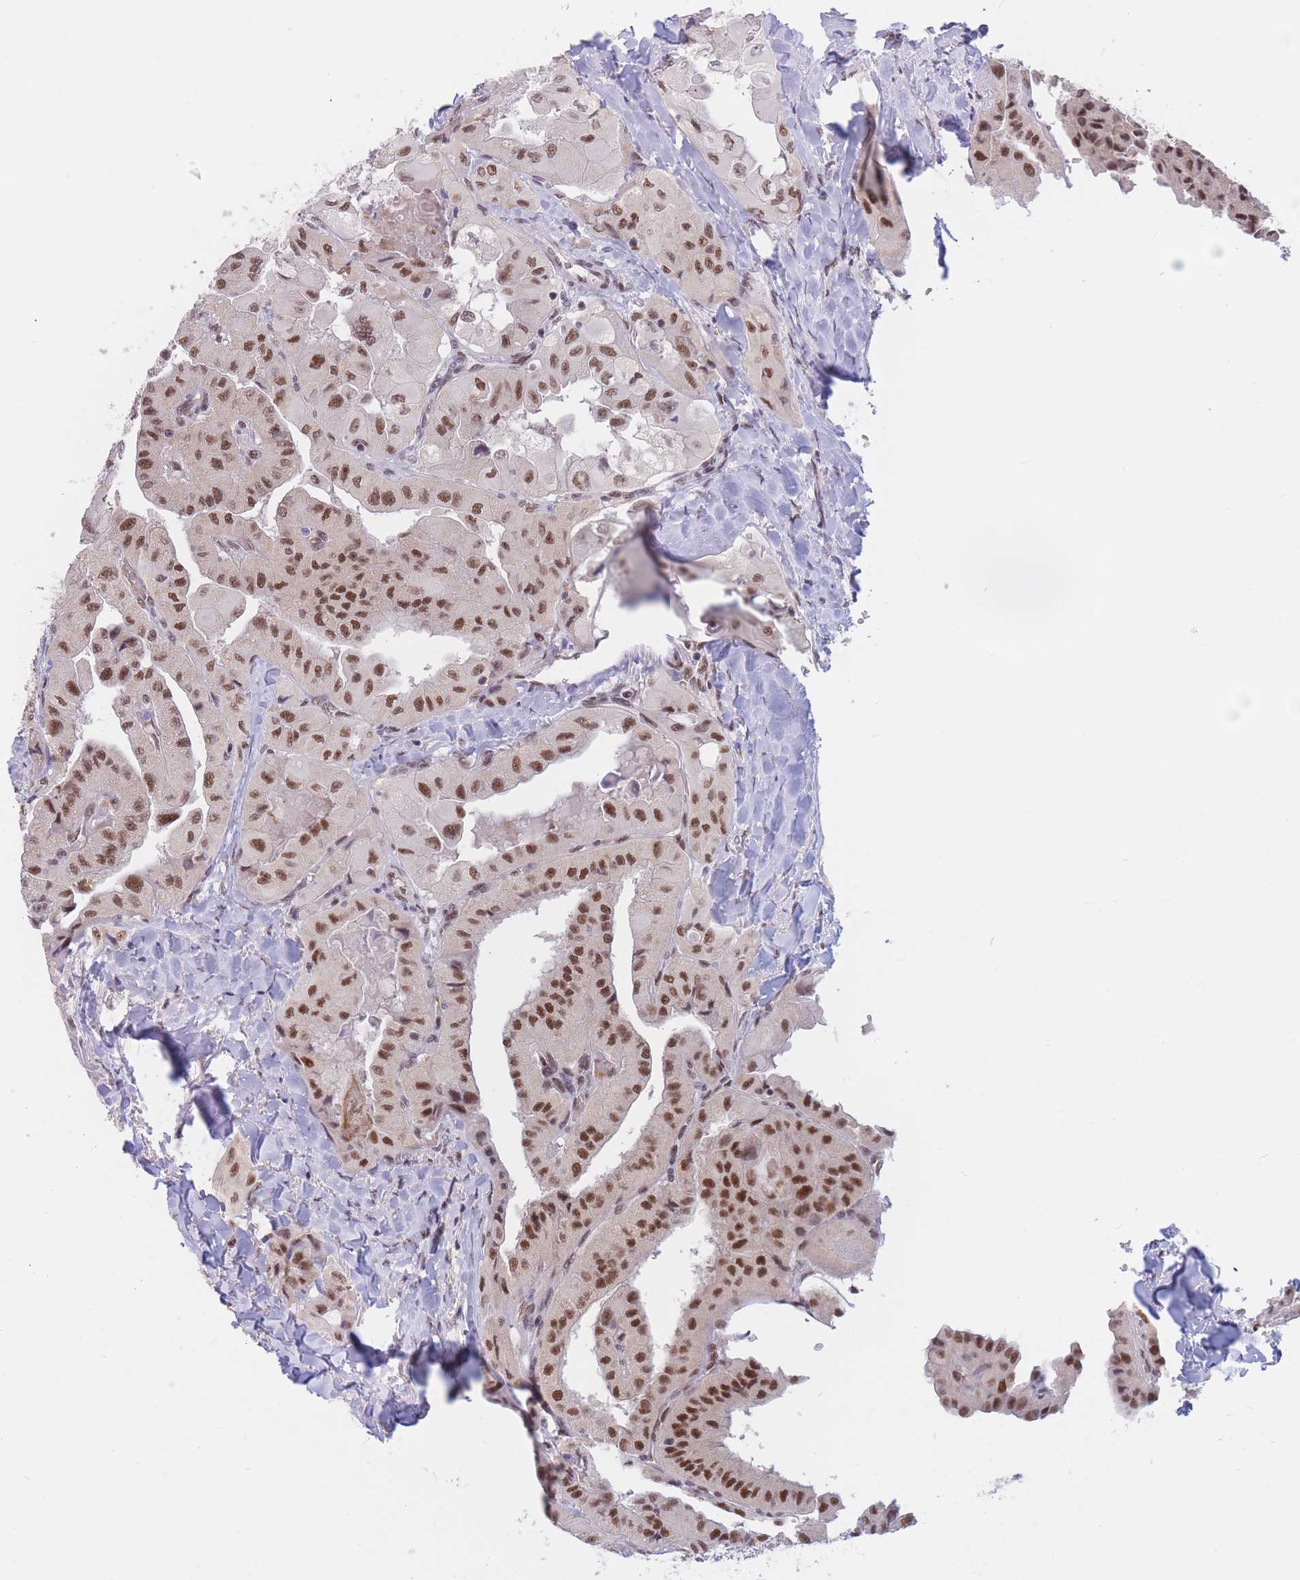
{"staining": {"intensity": "strong", "quantity": ">75%", "location": "nuclear"}, "tissue": "thyroid cancer", "cell_type": "Tumor cells", "image_type": "cancer", "snomed": [{"axis": "morphology", "description": "Normal tissue, NOS"}, {"axis": "morphology", "description": "Papillary adenocarcinoma, NOS"}, {"axis": "topography", "description": "Thyroid gland"}], "caption": "Immunohistochemical staining of human papillary adenocarcinoma (thyroid) reveals high levels of strong nuclear protein expression in about >75% of tumor cells.", "gene": "SMAD9", "patient": {"sex": "female", "age": 59}}